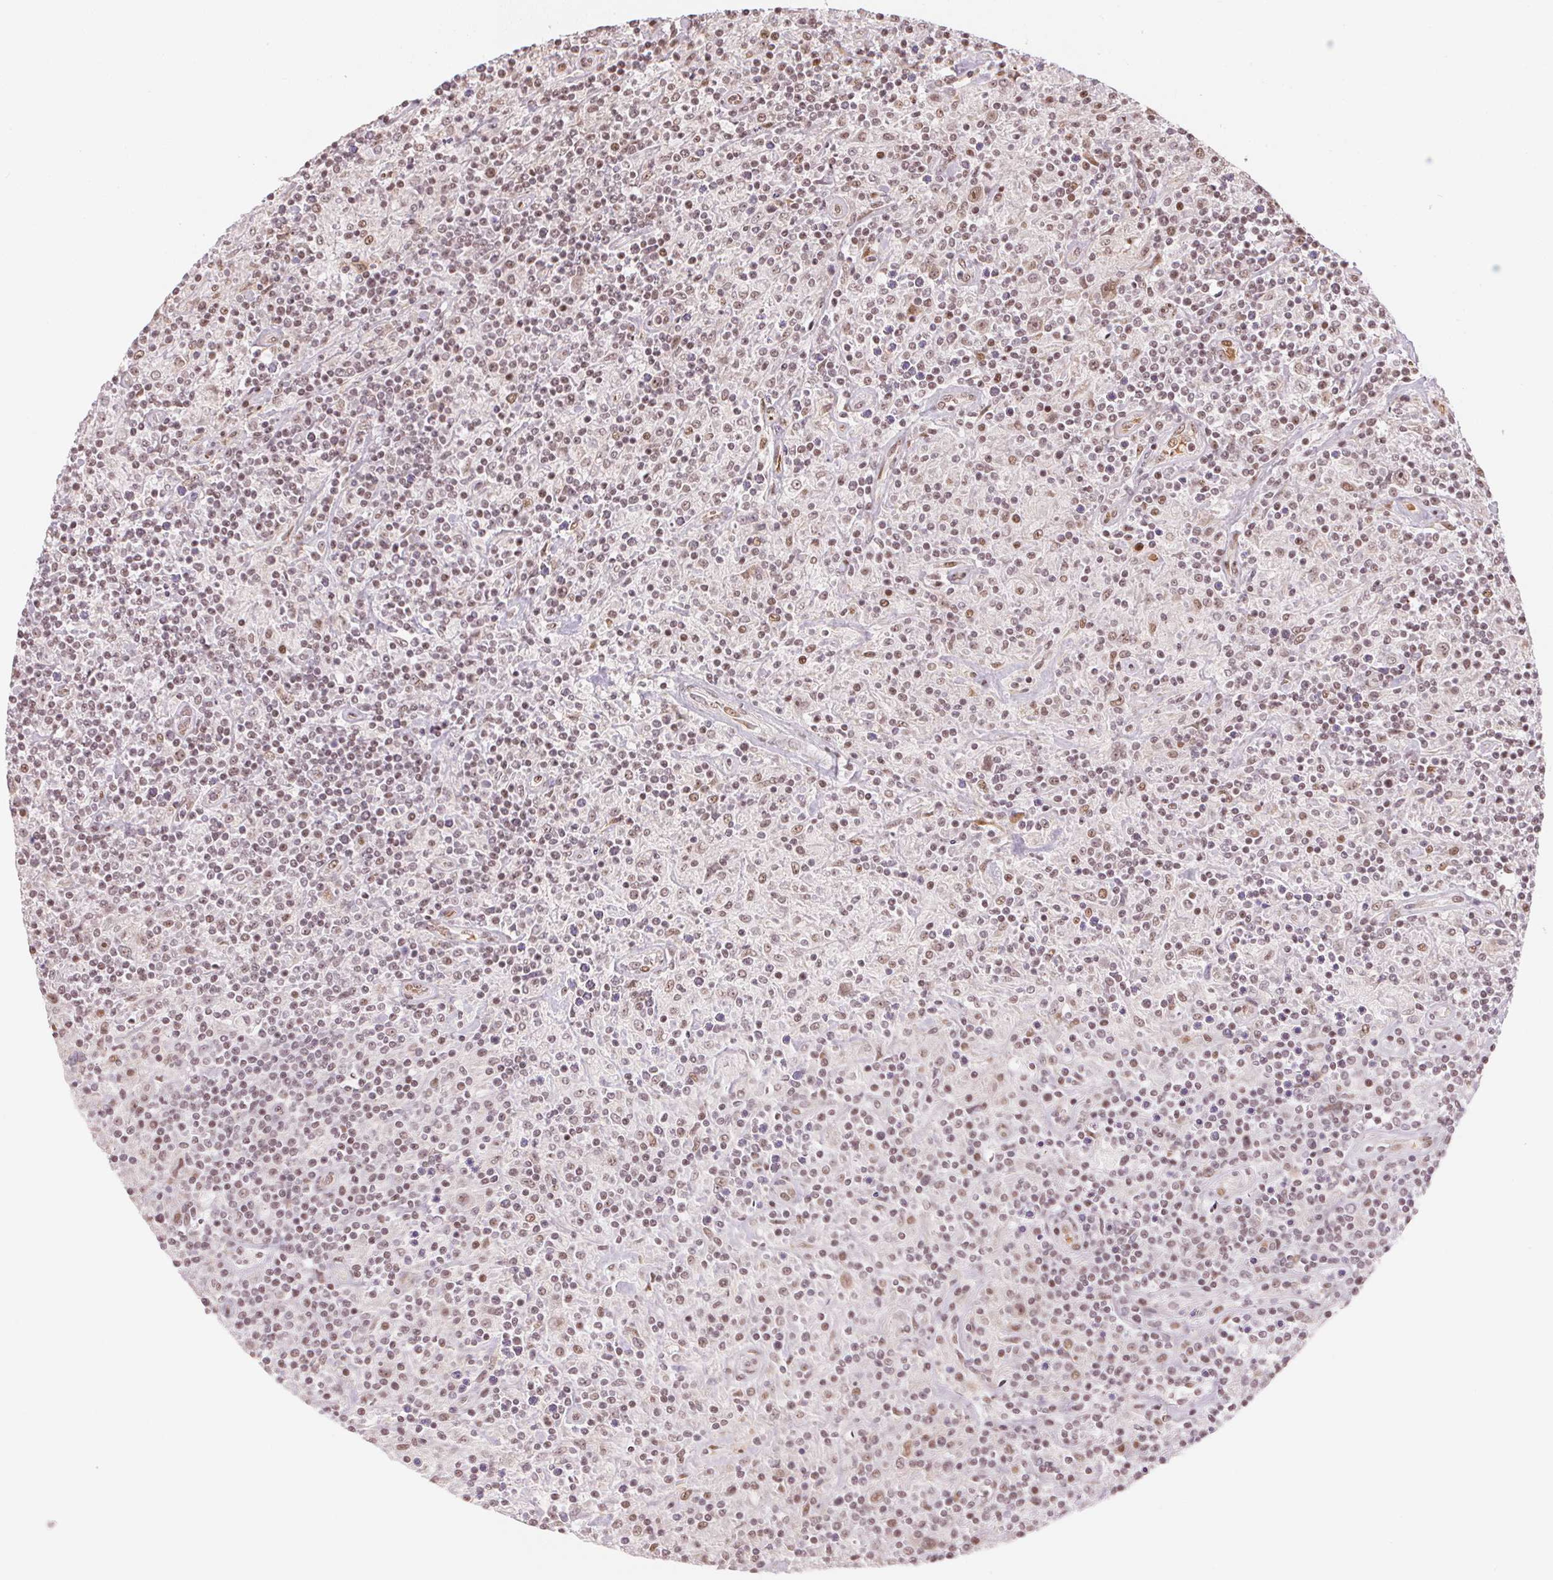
{"staining": {"intensity": "weak", "quantity": ">75%", "location": "nuclear"}, "tissue": "lymphoma", "cell_type": "Tumor cells", "image_type": "cancer", "snomed": [{"axis": "morphology", "description": "Hodgkin's disease, NOS"}, {"axis": "topography", "description": "Lymph node"}], "caption": "Immunohistochemical staining of lymphoma displays low levels of weak nuclear staining in about >75% of tumor cells.", "gene": "KAT6A", "patient": {"sex": "male", "age": 70}}